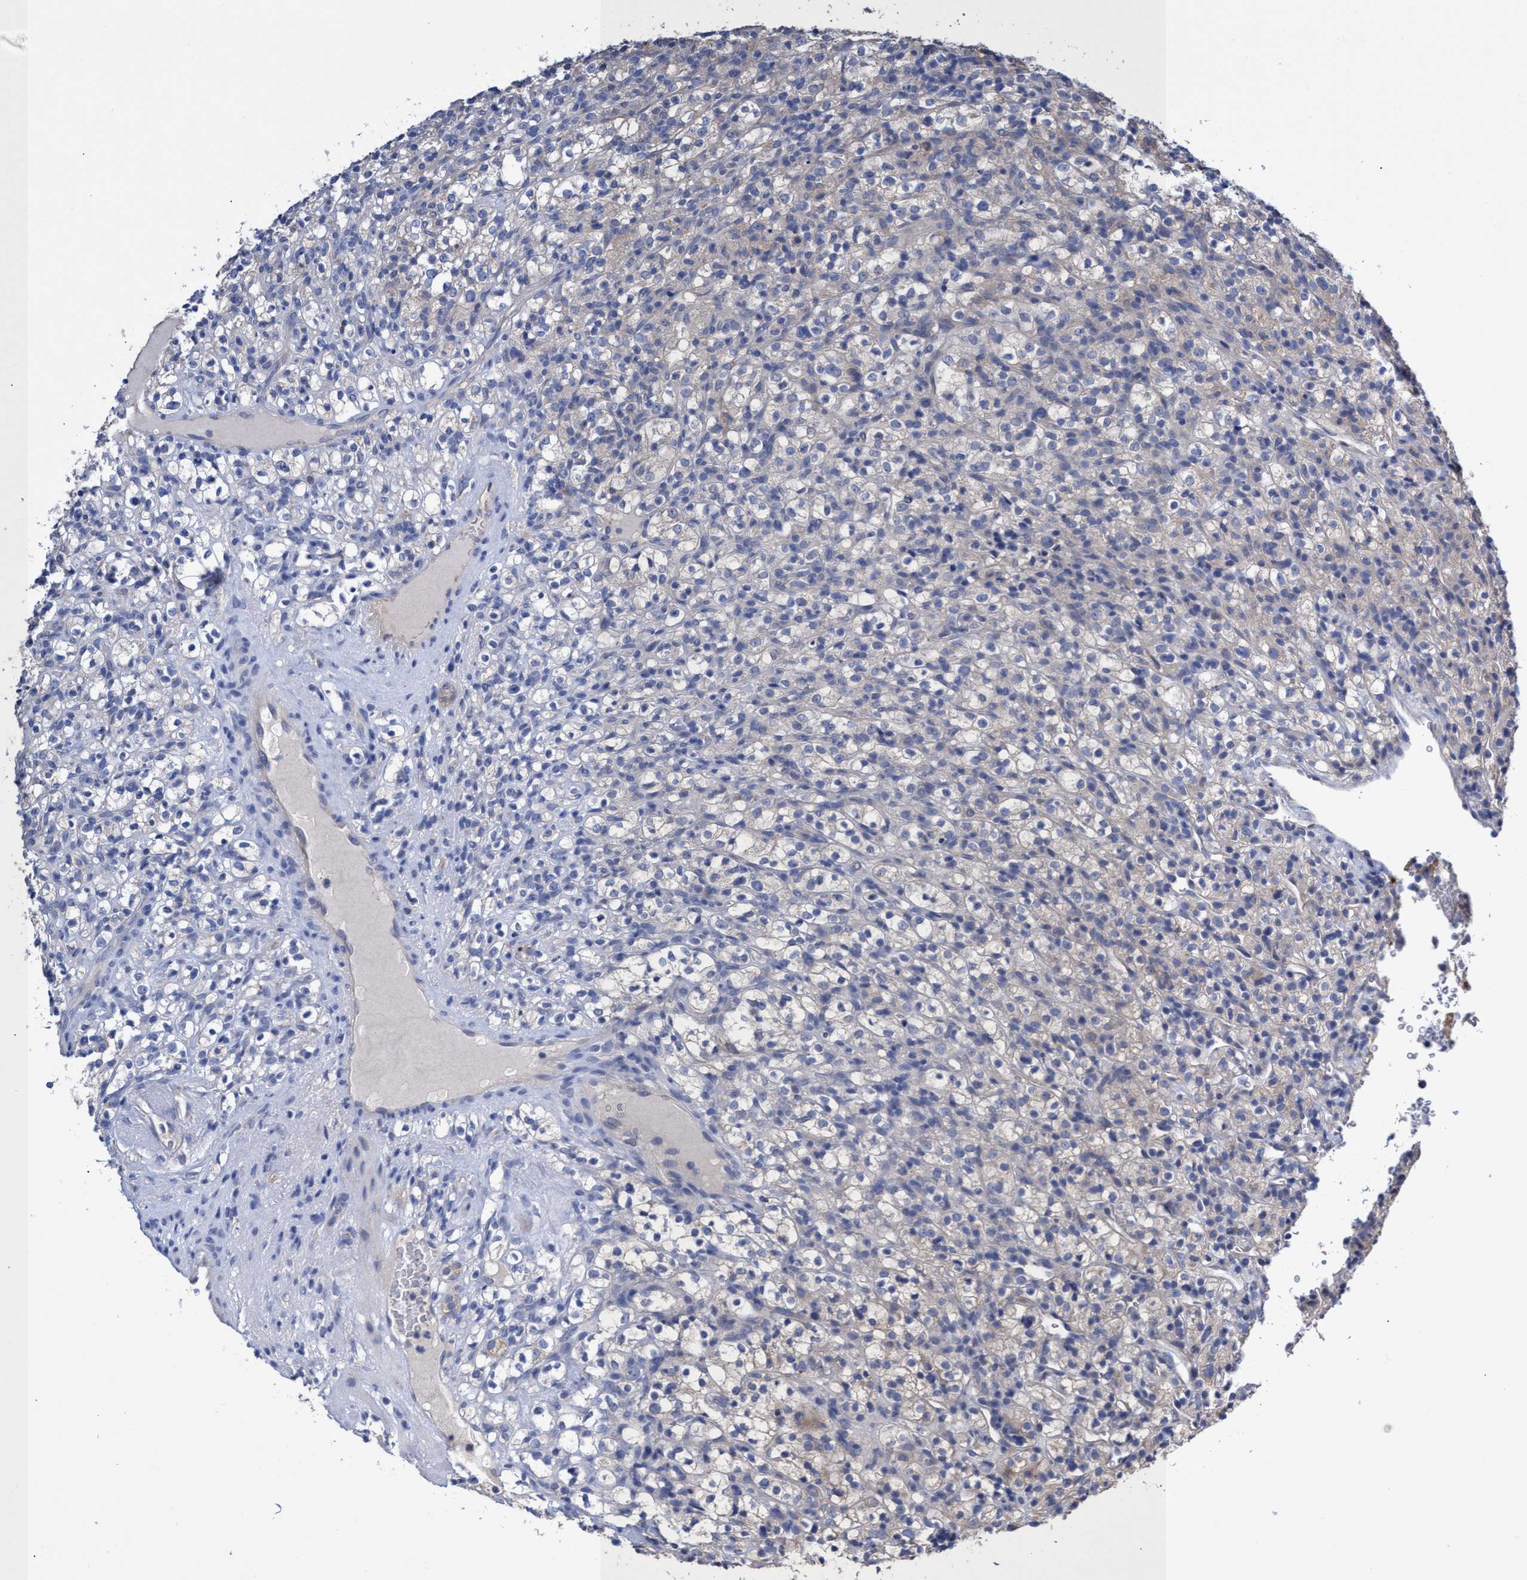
{"staining": {"intensity": "negative", "quantity": "none", "location": "none"}, "tissue": "renal cancer", "cell_type": "Tumor cells", "image_type": "cancer", "snomed": [{"axis": "morphology", "description": "Normal tissue, NOS"}, {"axis": "morphology", "description": "Adenocarcinoma, NOS"}, {"axis": "topography", "description": "Kidney"}], "caption": "This photomicrograph is of renal cancer (adenocarcinoma) stained with immunohistochemistry to label a protein in brown with the nuclei are counter-stained blue. There is no staining in tumor cells.", "gene": "SVEP1", "patient": {"sex": "female", "age": 72}}